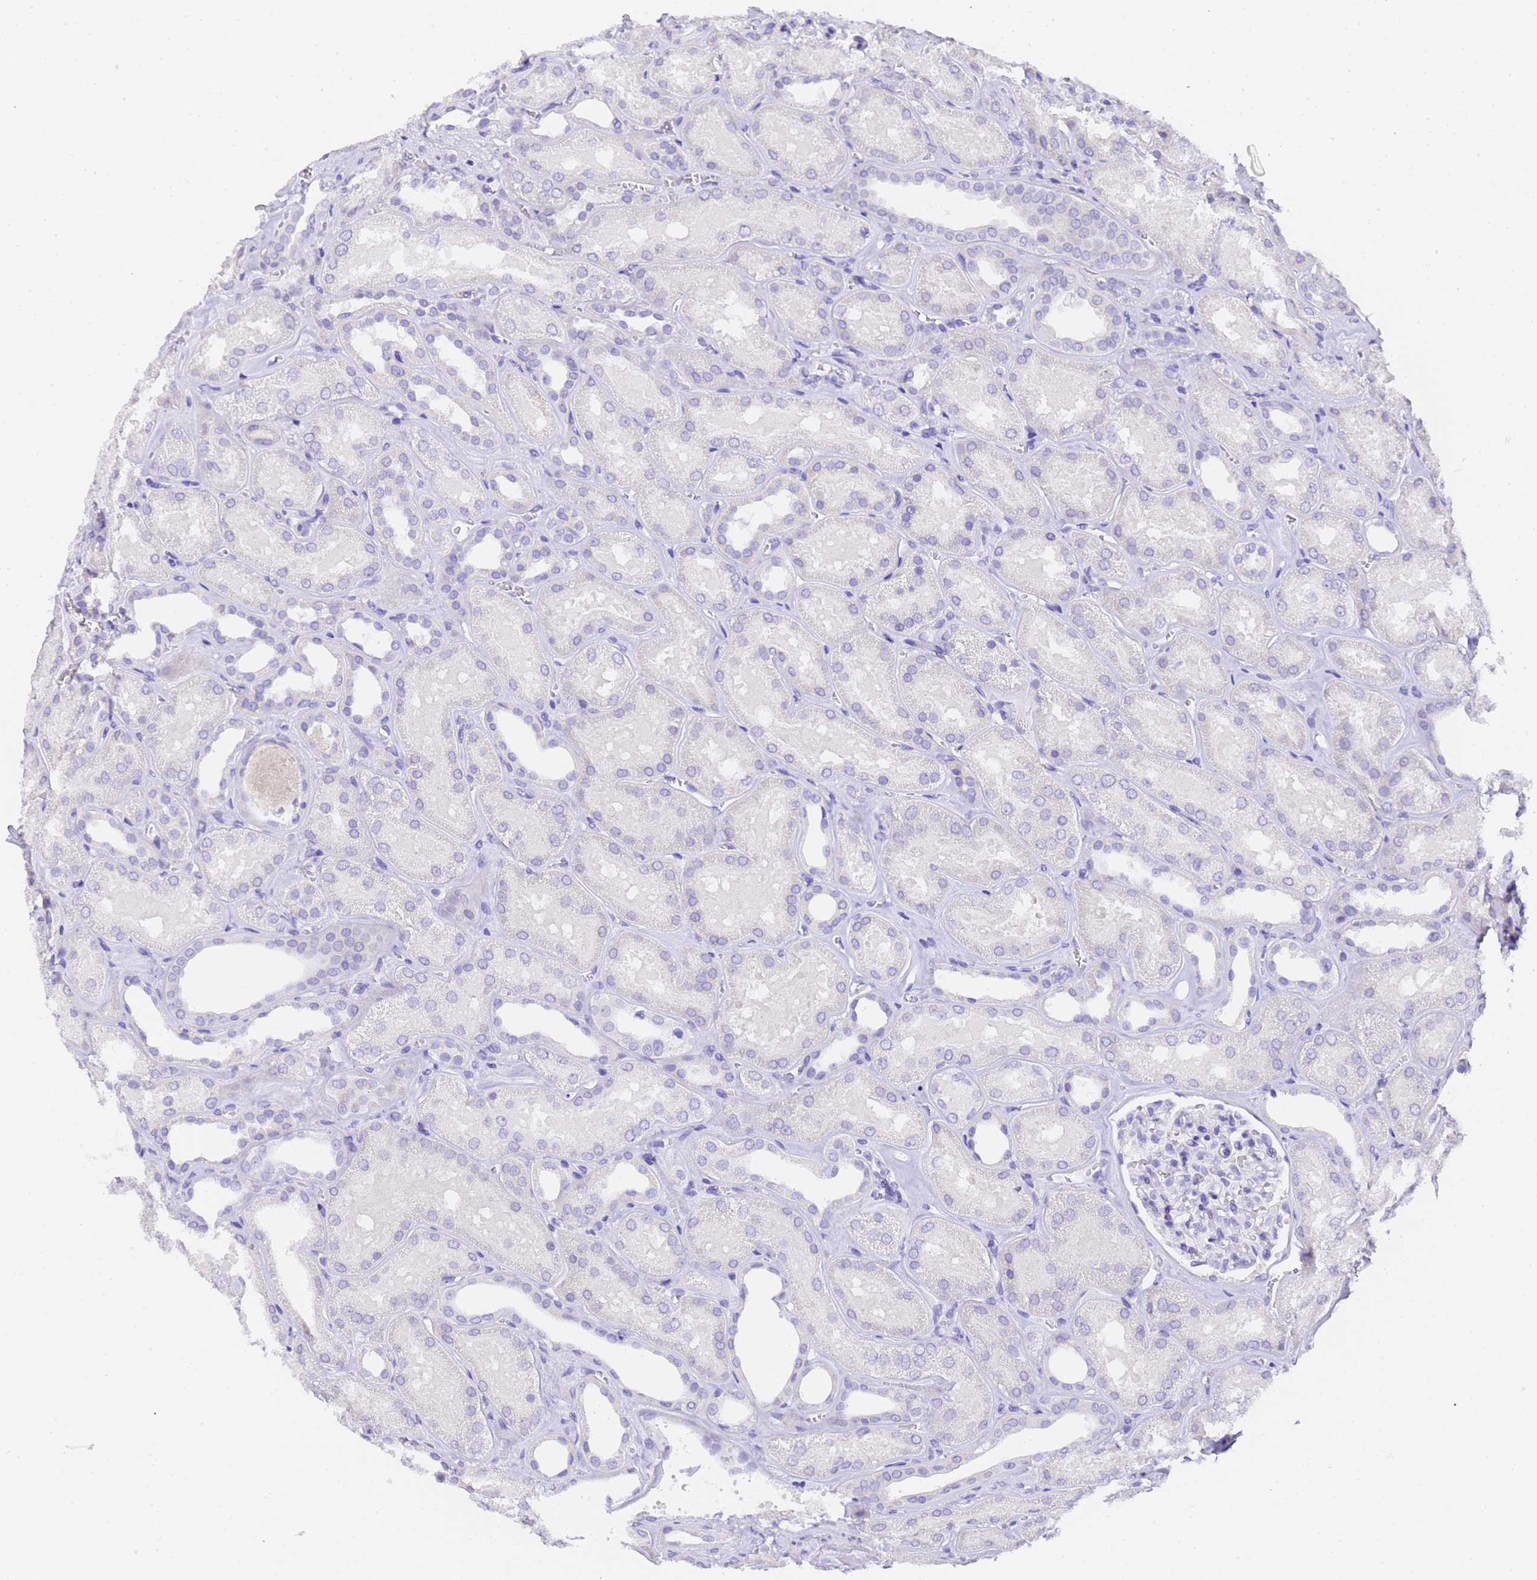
{"staining": {"intensity": "negative", "quantity": "none", "location": "none"}, "tissue": "kidney", "cell_type": "Cells in glomeruli", "image_type": "normal", "snomed": [{"axis": "morphology", "description": "Normal tissue, NOS"}, {"axis": "morphology", "description": "Adenocarcinoma, NOS"}, {"axis": "topography", "description": "Kidney"}], "caption": "IHC micrograph of benign kidney stained for a protein (brown), which demonstrates no staining in cells in glomeruli. Nuclei are stained in blue.", "gene": "GABRA1", "patient": {"sex": "female", "age": 68}}